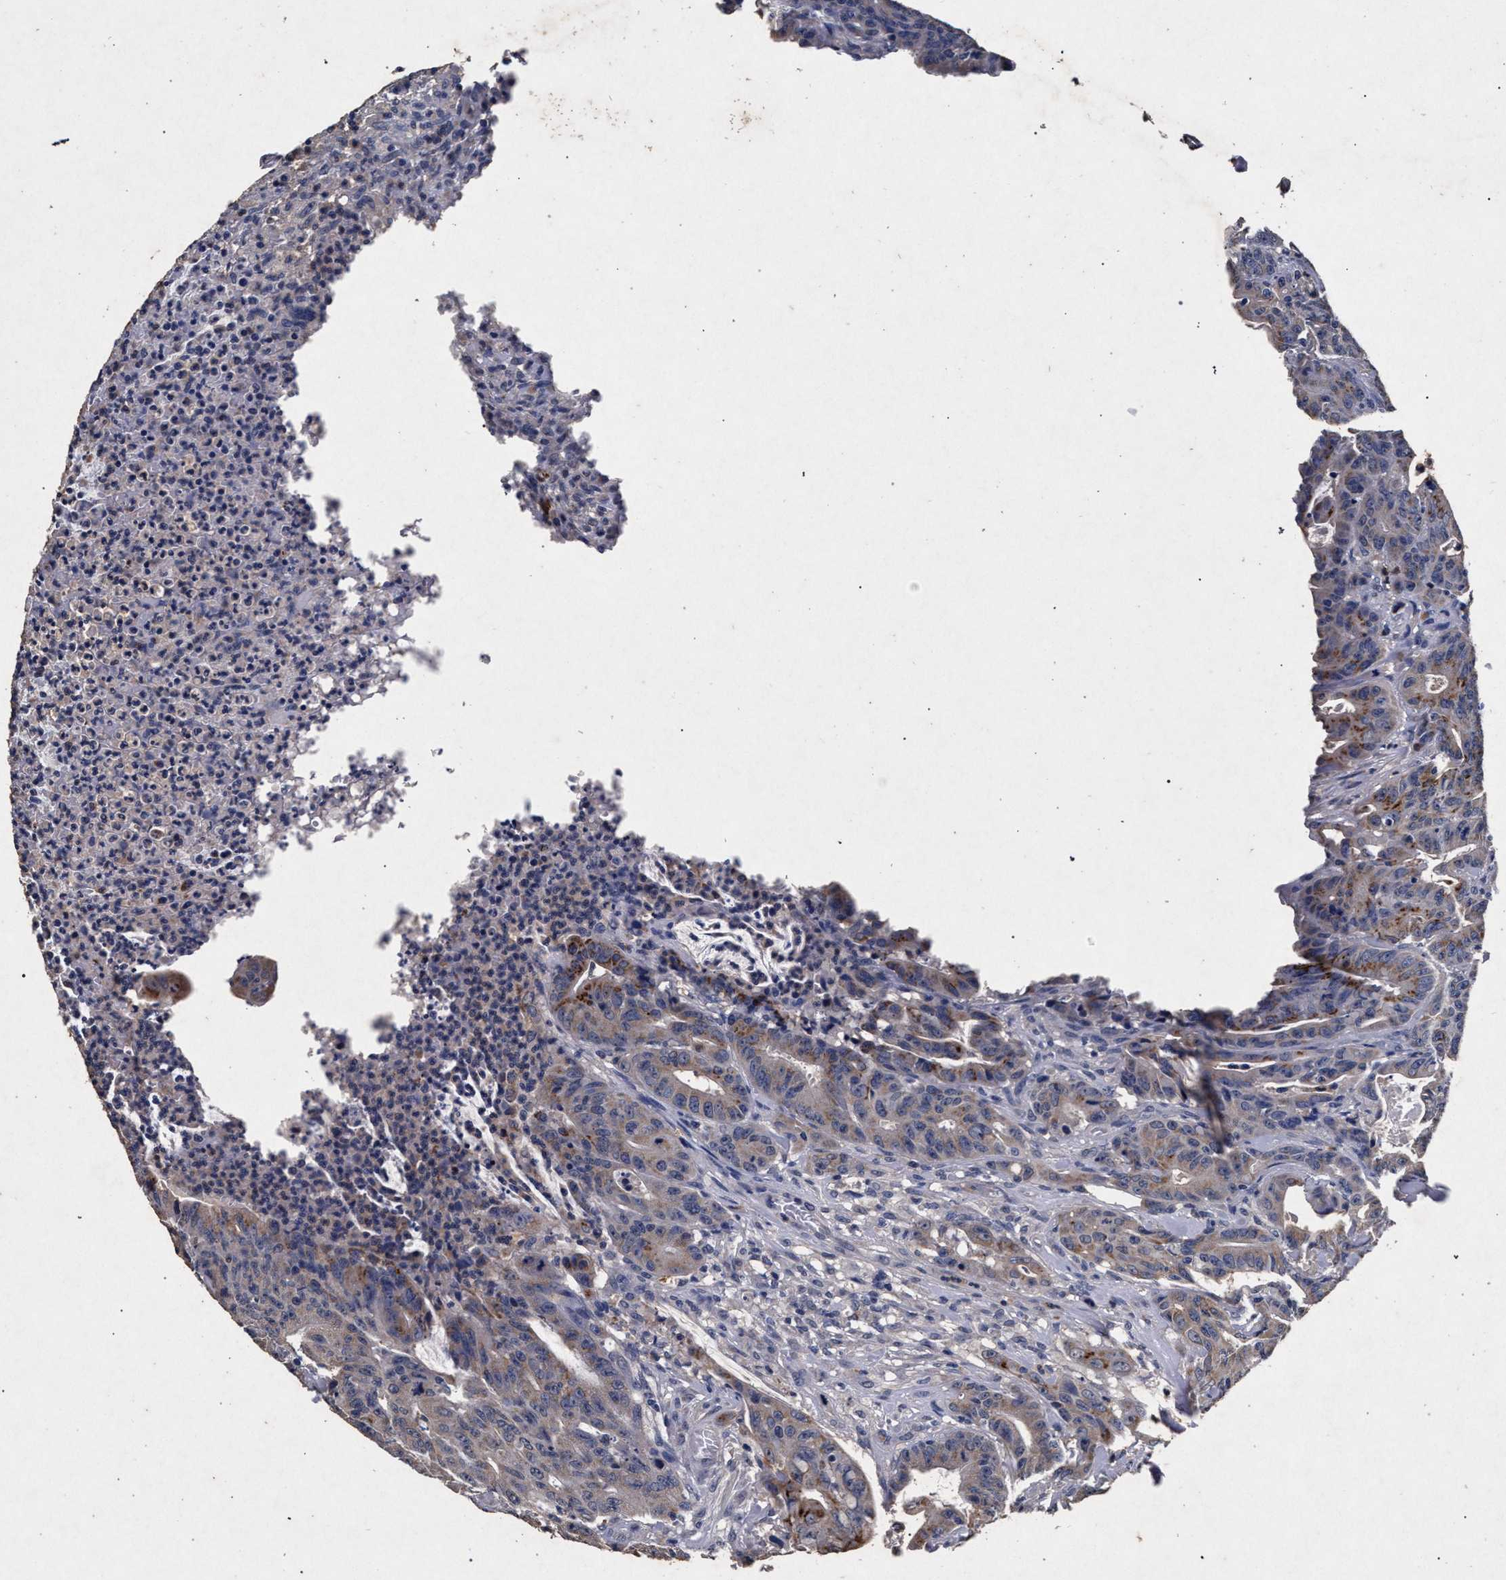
{"staining": {"intensity": "moderate", "quantity": "<25%", "location": "cytoplasmic/membranous"}, "tissue": "colorectal cancer", "cell_type": "Tumor cells", "image_type": "cancer", "snomed": [{"axis": "morphology", "description": "Adenocarcinoma, NOS"}, {"axis": "topography", "description": "Colon"}], "caption": "IHC photomicrograph of human colorectal cancer (adenocarcinoma) stained for a protein (brown), which exhibits low levels of moderate cytoplasmic/membranous expression in about <25% of tumor cells.", "gene": "ATP1A2", "patient": {"sex": "male", "age": 45}}